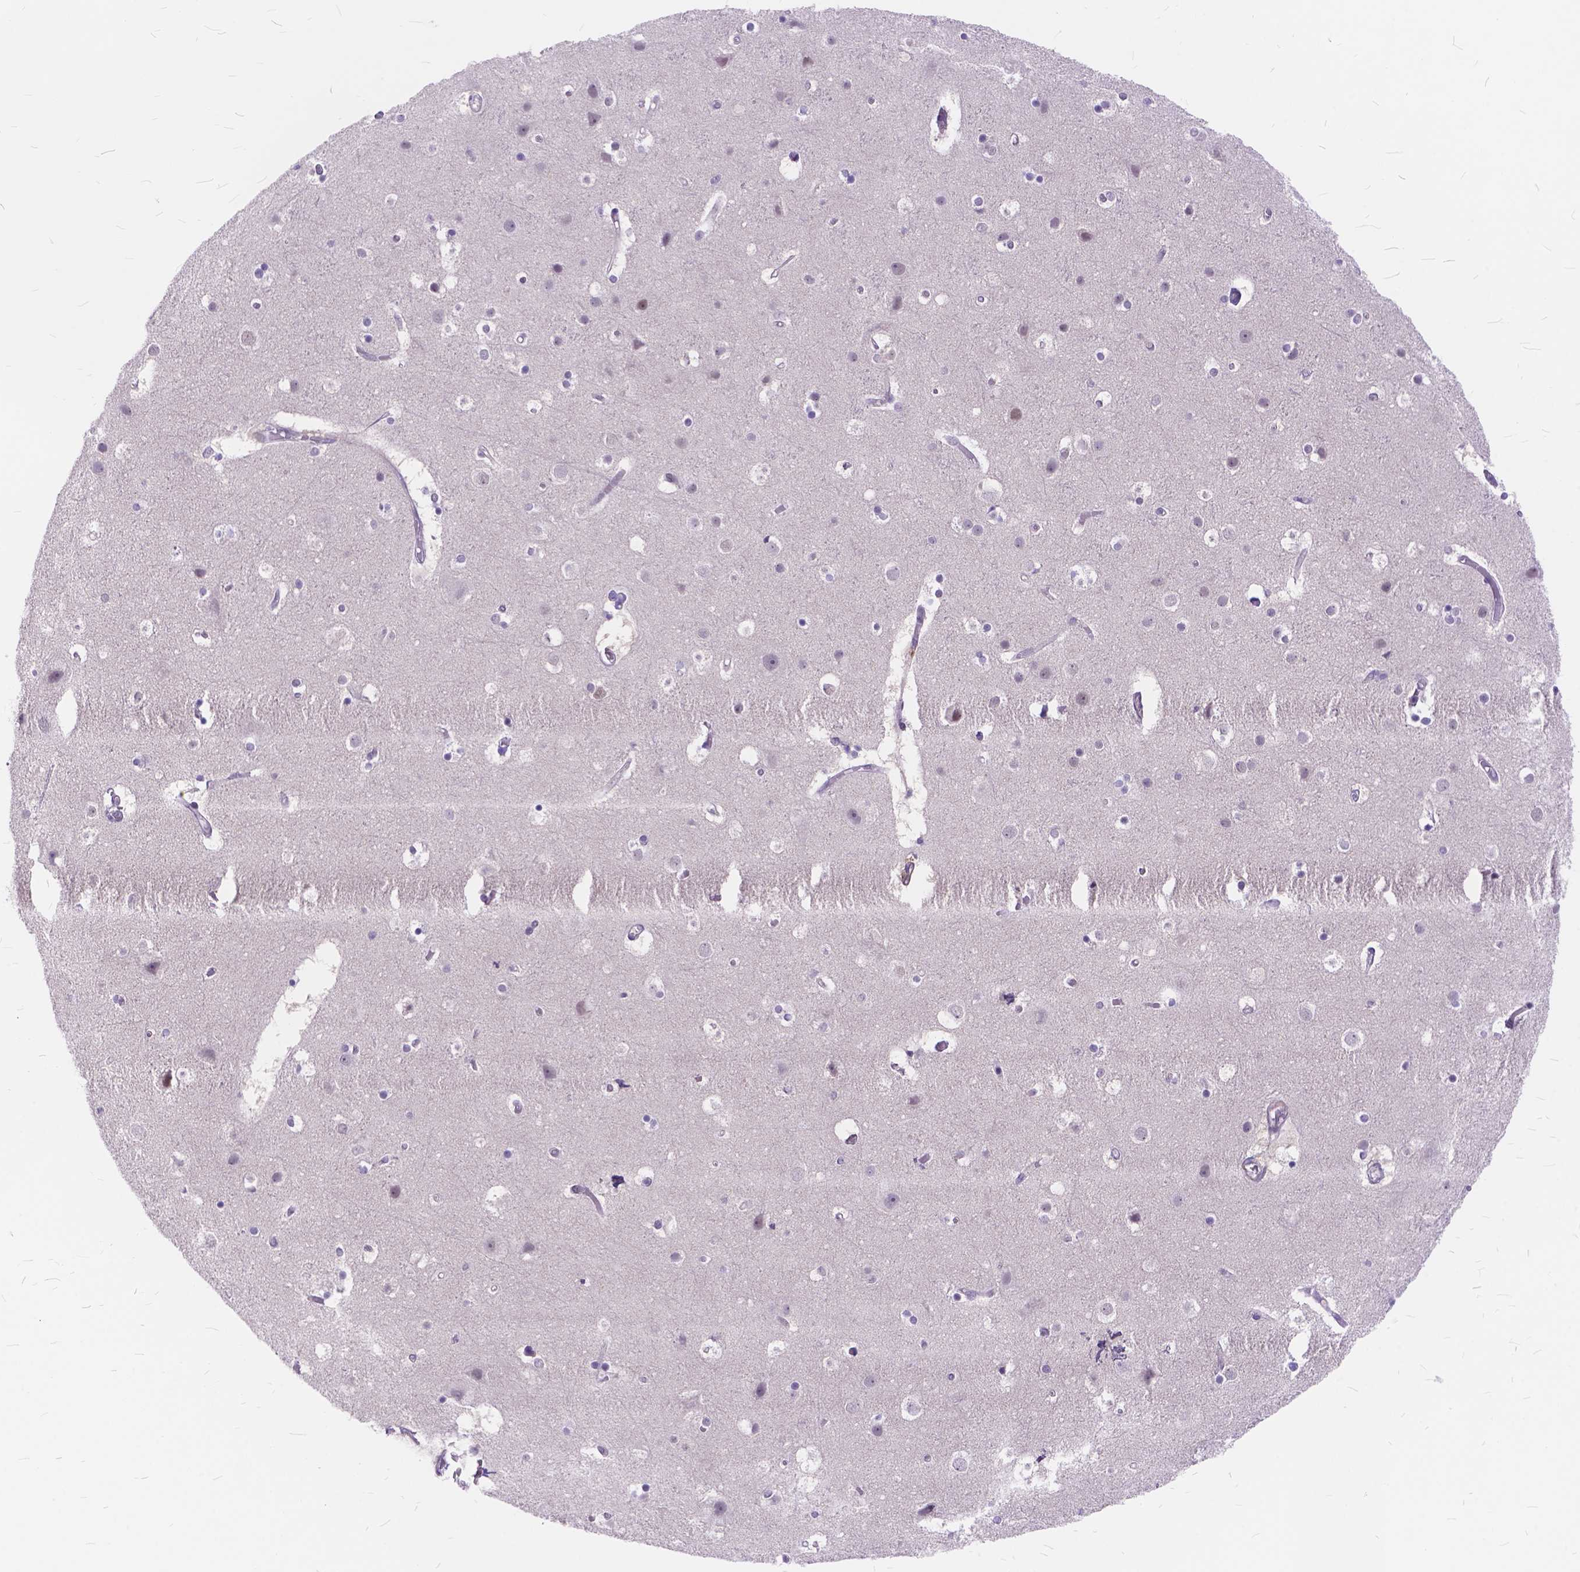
{"staining": {"intensity": "negative", "quantity": "none", "location": "none"}, "tissue": "cerebral cortex", "cell_type": "Endothelial cells", "image_type": "normal", "snomed": [{"axis": "morphology", "description": "Normal tissue, NOS"}, {"axis": "topography", "description": "Cerebral cortex"}], "caption": "DAB immunohistochemical staining of benign cerebral cortex demonstrates no significant expression in endothelial cells.", "gene": "MAN2C1", "patient": {"sex": "female", "age": 52}}